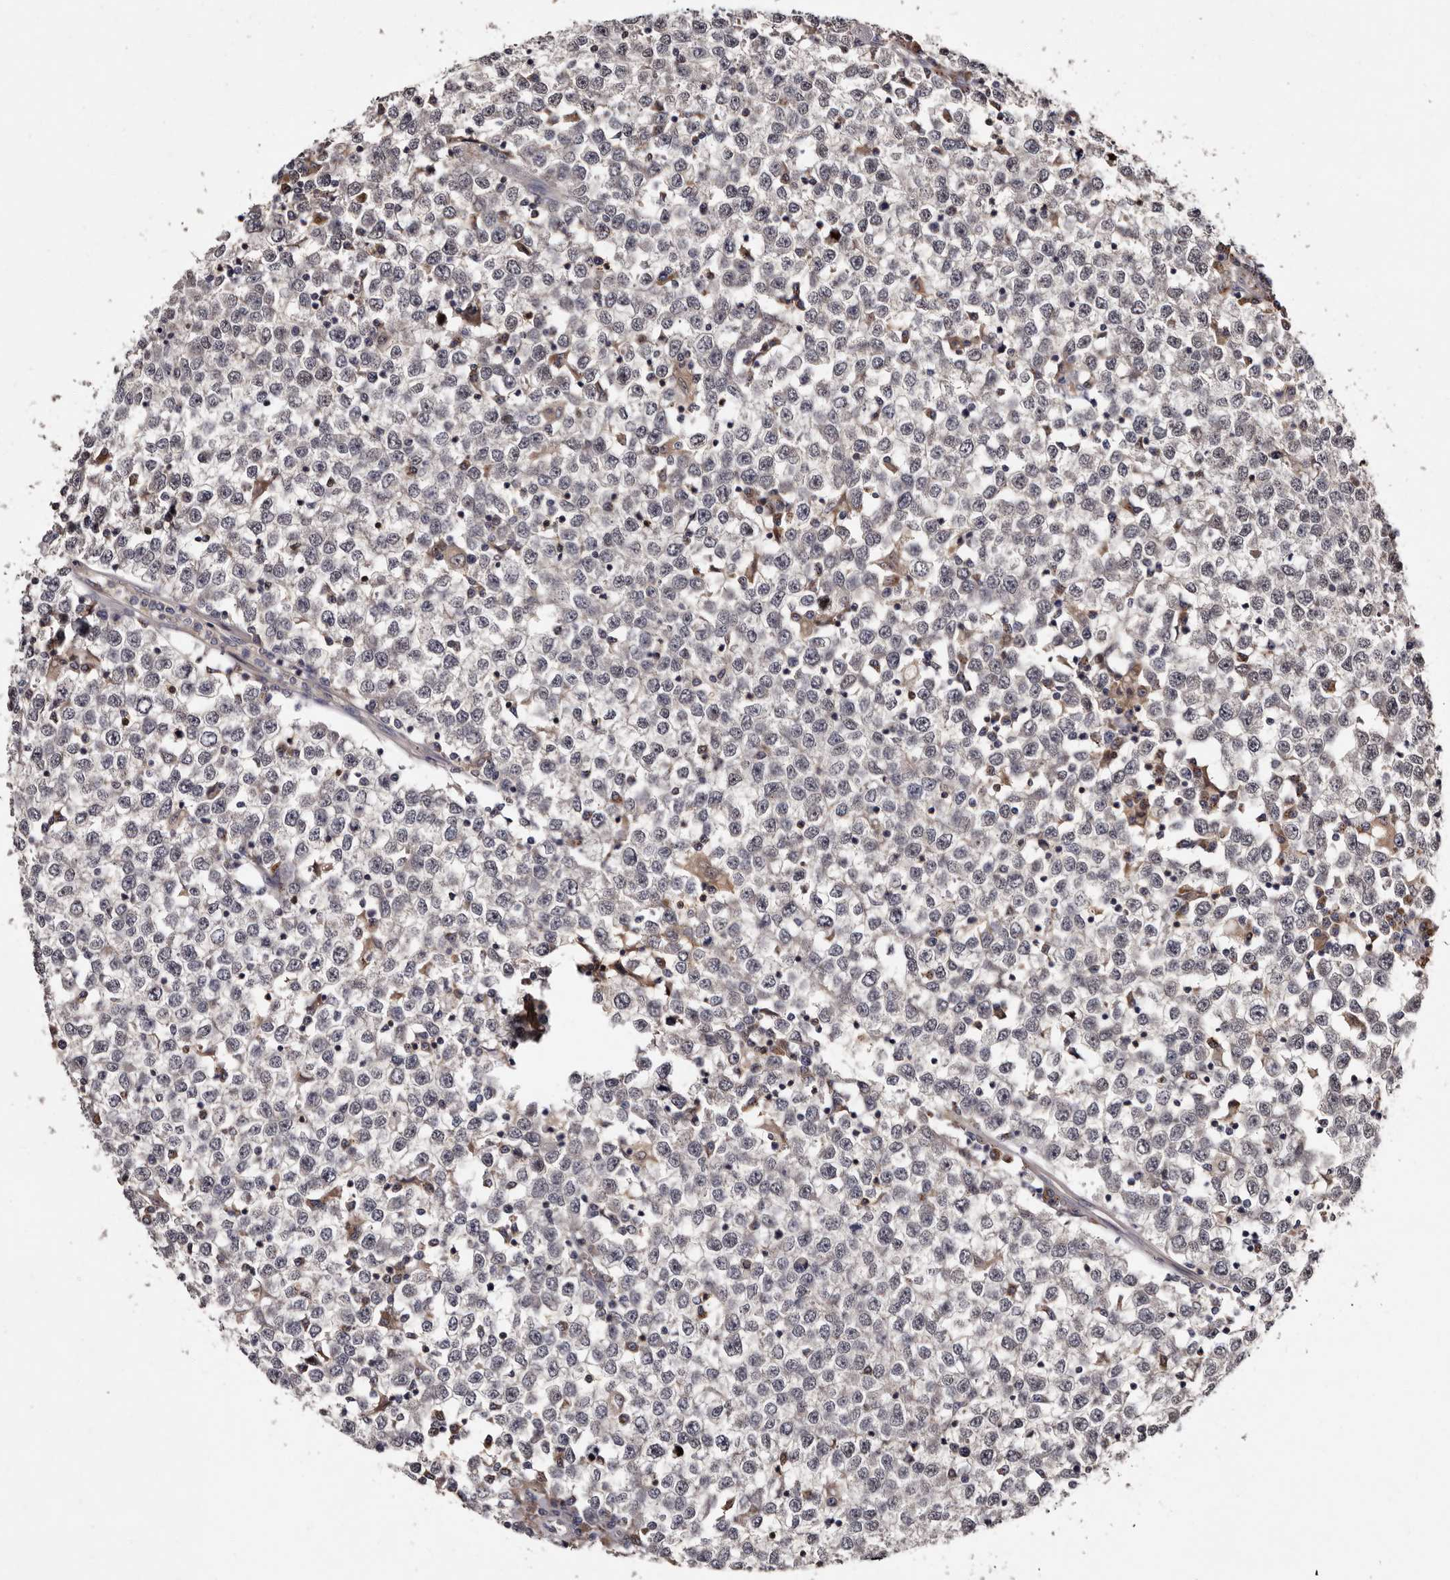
{"staining": {"intensity": "negative", "quantity": "none", "location": "none"}, "tissue": "testis cancer", "cell_type": "Tumor cells", "image_type": "cancer", "snomed": [{"axis": "morphology", "description": "Seminoma, NOS"}, {"axis": "topography", "description": "Testis"}], "caption": "Testis cancer (seminoma) was stained to show a protein in brown. There is no significant staining in tumor cells.", "gene": "DNPH1", "patient": {"sex": "male", "age": 65}}